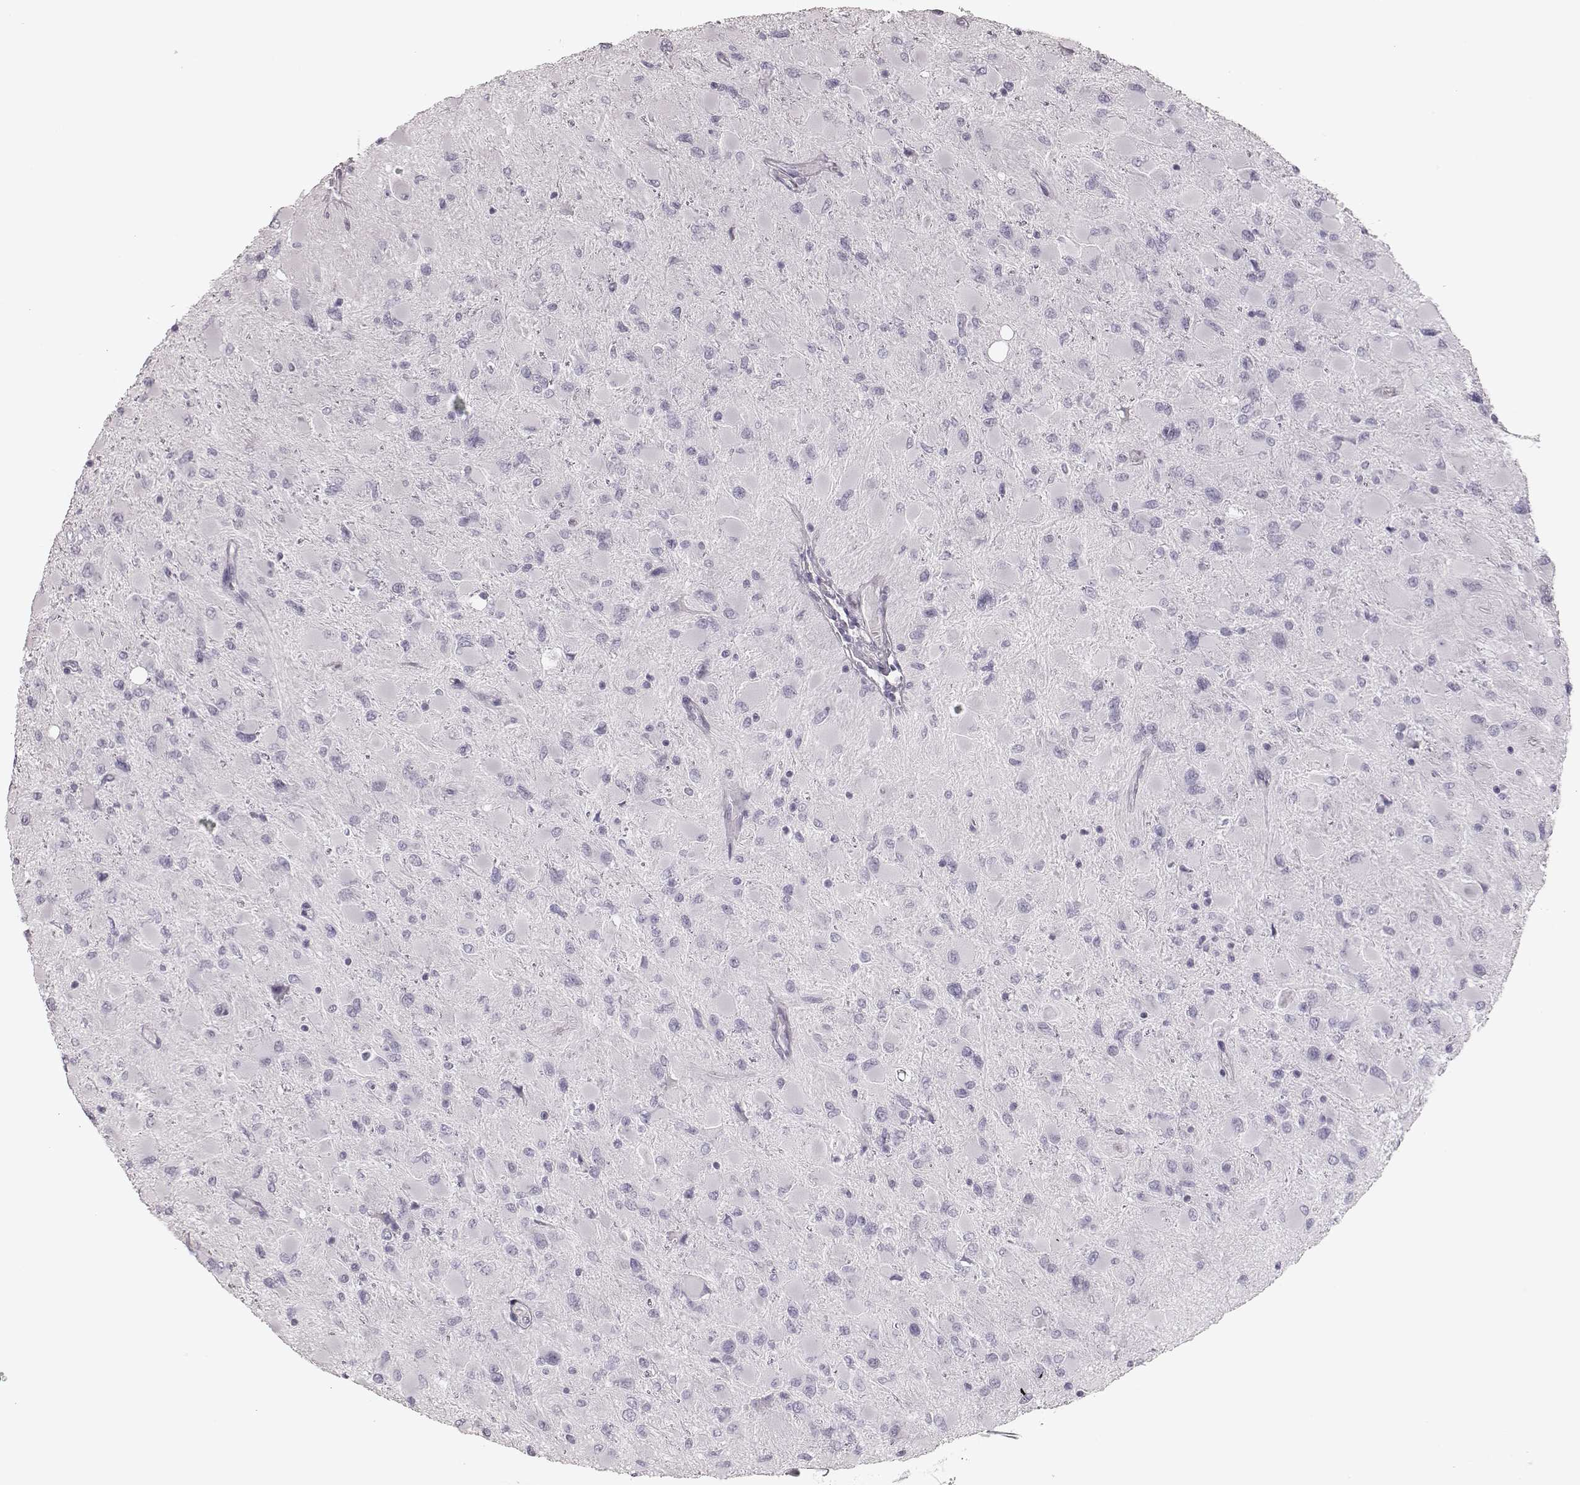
{"staining": {"intensity": "negative", "quantity": "none", "location": "none"}, "tissue": "glioma", "cell_type": "Tumor cells", "image_type": "cancer", "snomed": [{"axis": "morphology", "description": "Glioma, malignant, High grade"}, {"axis": "topography", "description": "Cerebral cortex"}], "caption": "An IHC image of high-grade glioma (malignant) is shown. There is no staining in tumor cells of high-grade glioma (malignant).", "gene": "ELANE", "patient": {"sex": "female", "age": 36}}